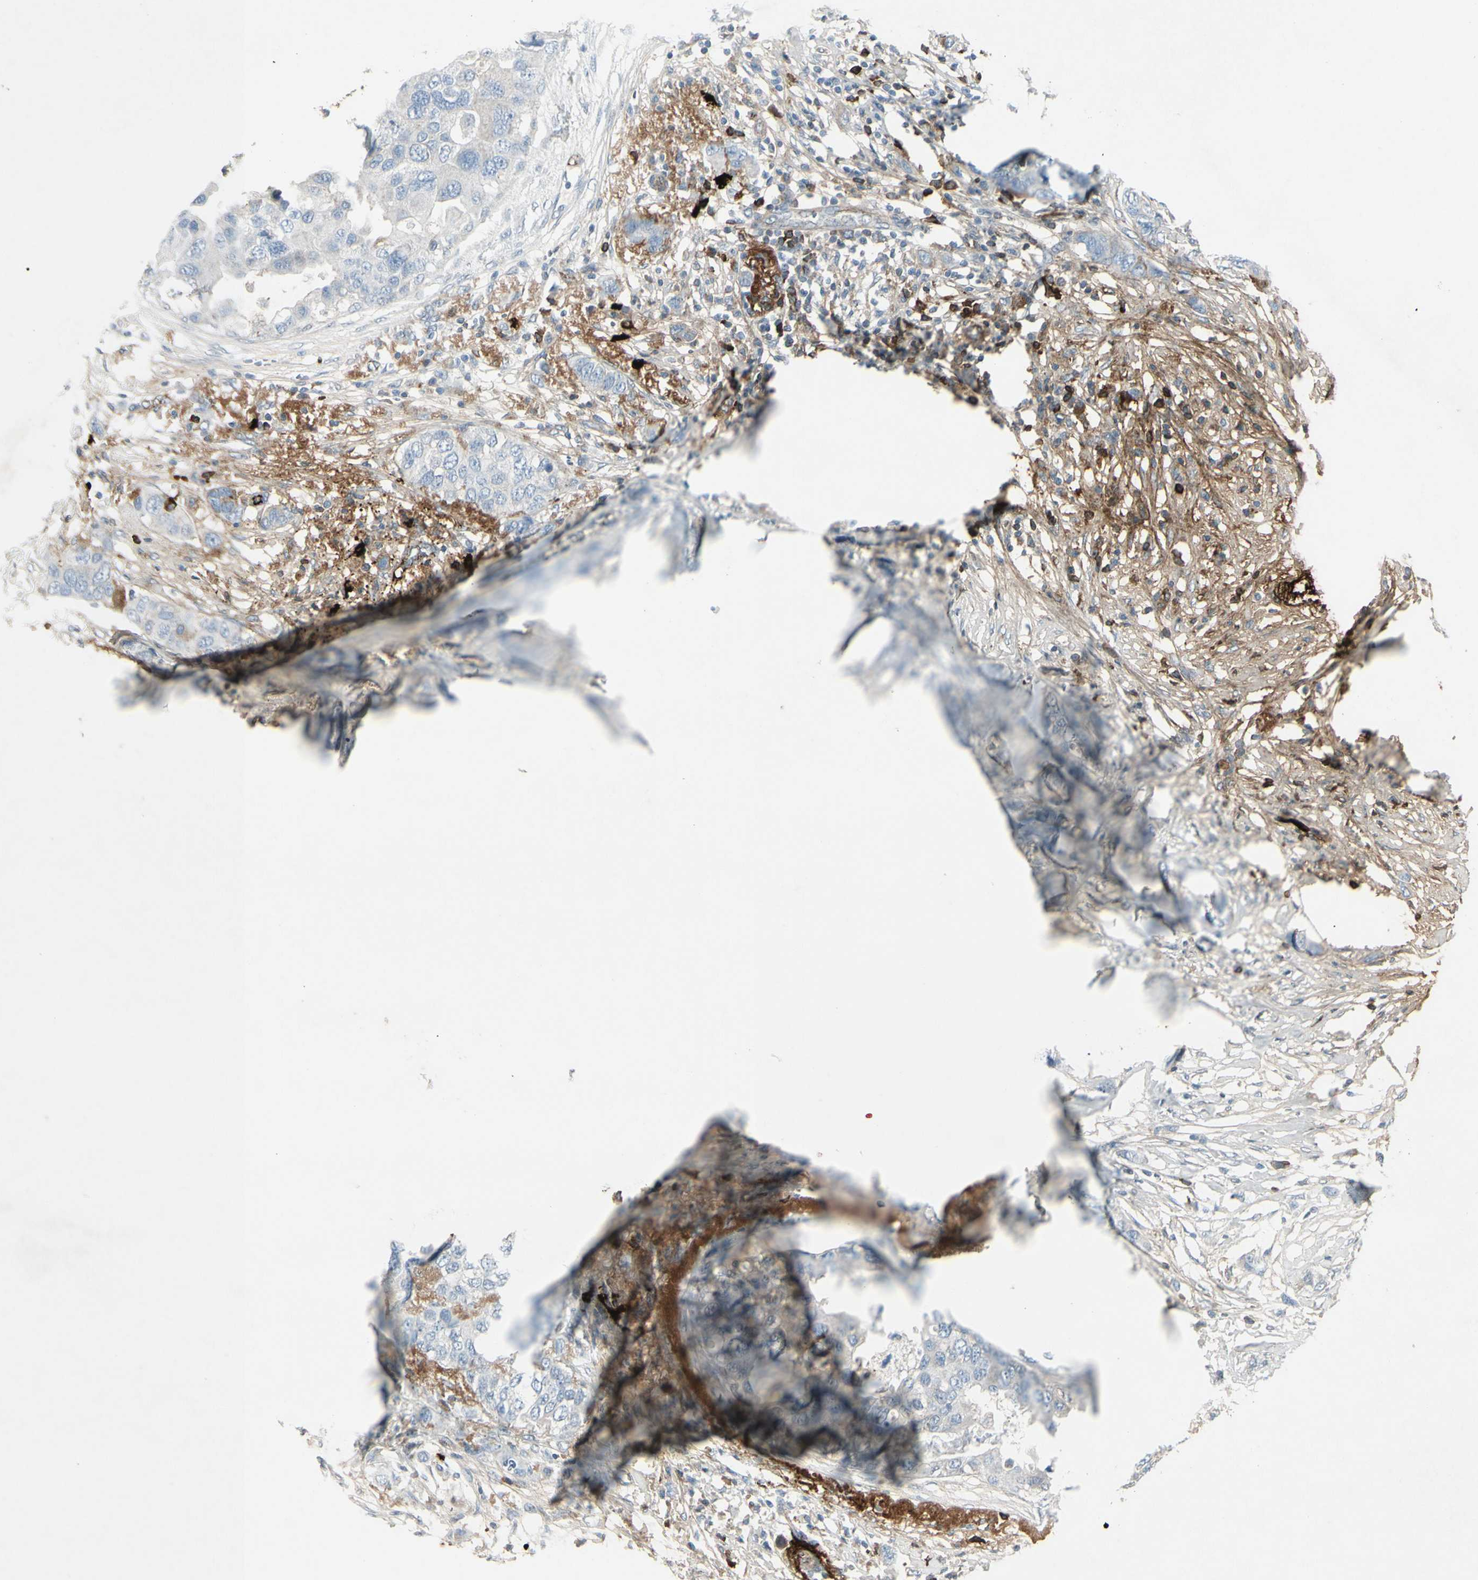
{"staining": {"intensity": "negative", "quantity": "none", "location": "none"}, "tissue": "breast cancer", "cell_type": "Tumor cells", "image_type": "cancer", "snomed": [{"axis": "morphology", "description": "Duct carcinoma"}, {"axis": "topography", "description": "Breast"}], "caption": "DAB immunohistochemical staining of breast cancer (infiltrating ductal carcinoma) reveals no significant expression in tumor cells.", "gene": "IGHM", "patient": {"sex": "female", "age": 50}}